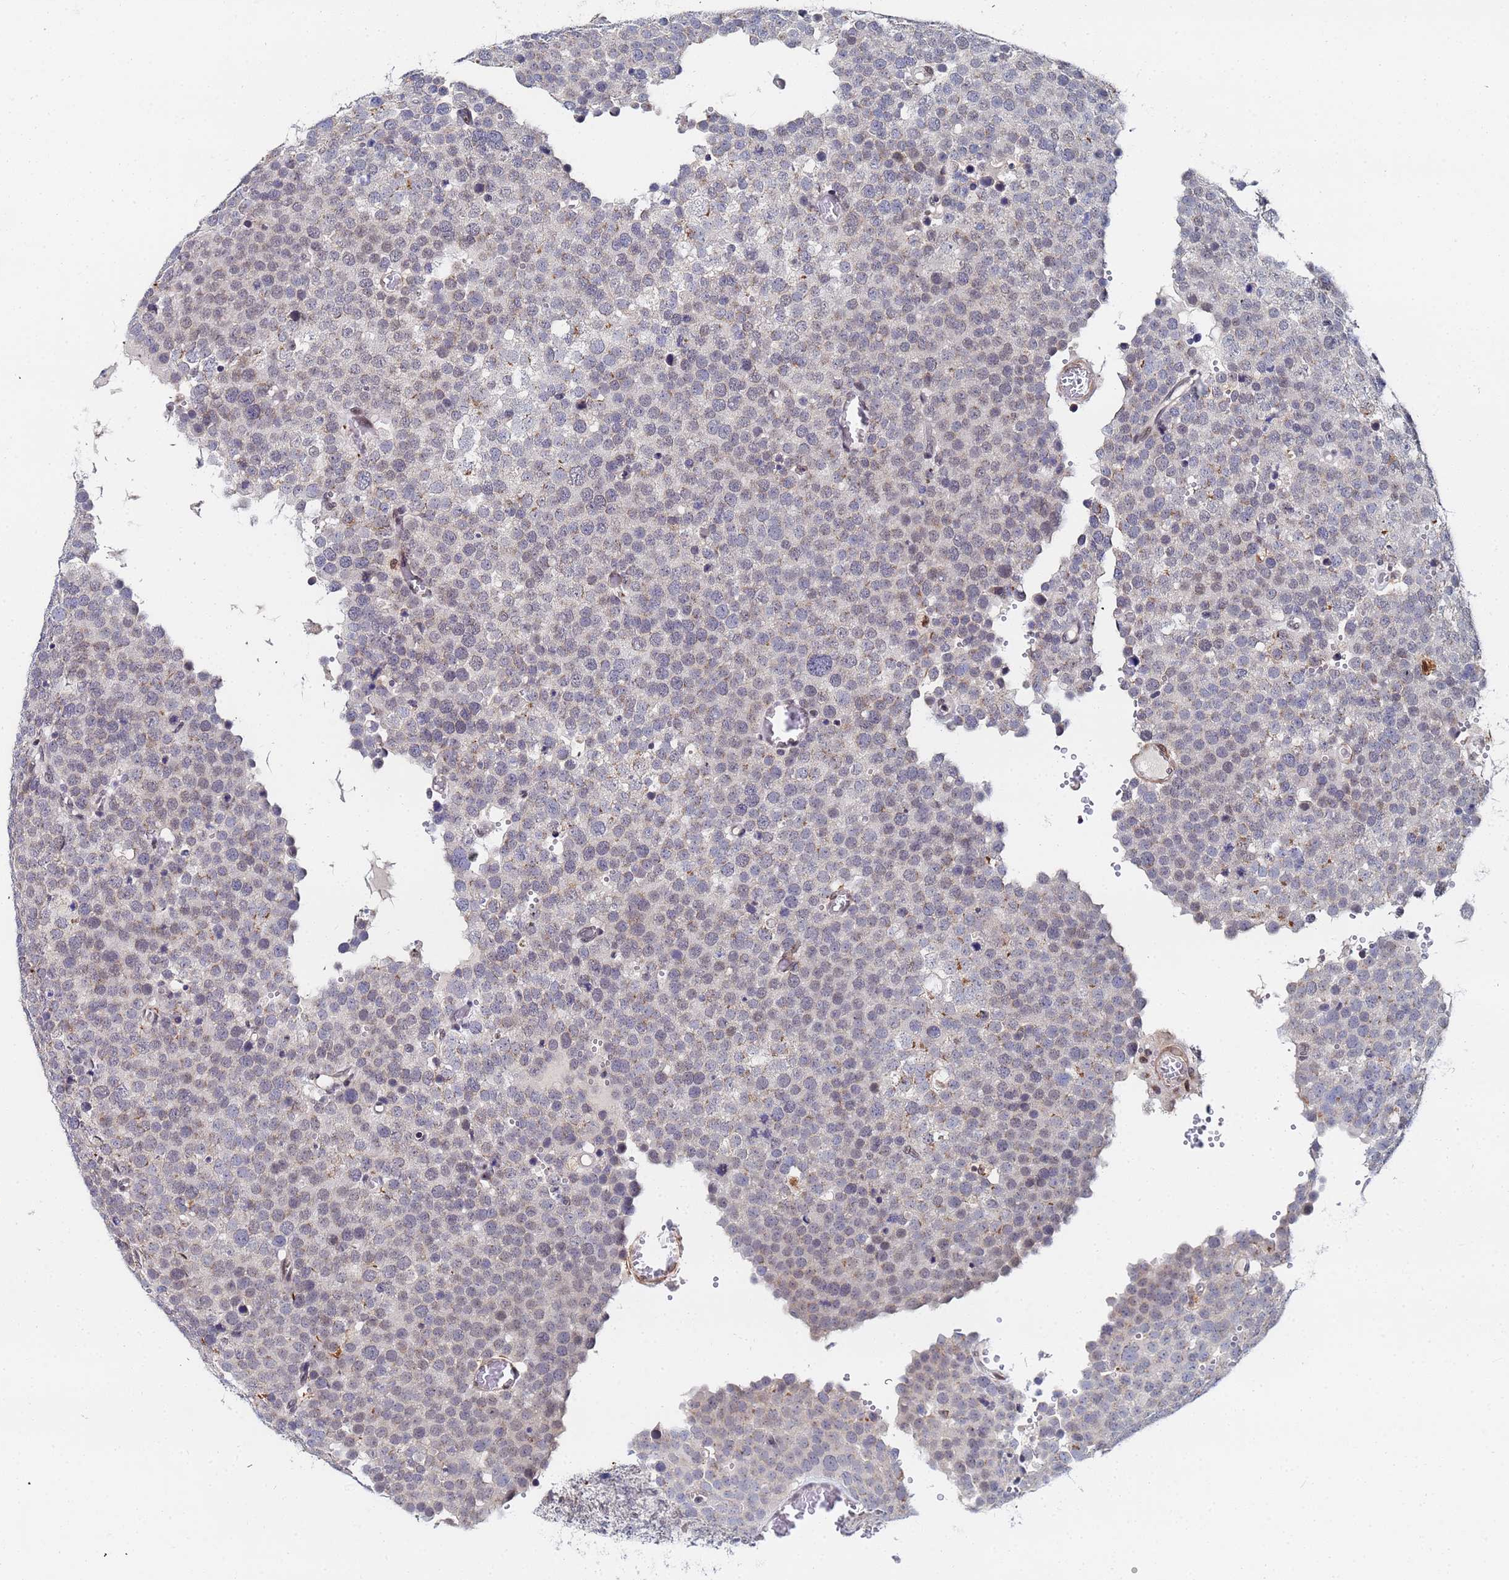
{"staining": {"intensity": "negative", "quantity": "none", "location": "none"}, "tissue": "testis cancer", "cell_type": "Tumor cells", "image_type": "cancer", "snomed": [{"axis": "morphology", "description": "Normal tissue, NOS"}, {"axis": "morphology", "description": "Seminoma, NOS"}, {"axis": "topography", "description": "Testis"}], "caption": "A micrograph of human testis seminoma is negative for staining in tumor cells.", "gene": "MTCL1", "patient": {"sex": "male", "age": 71}}